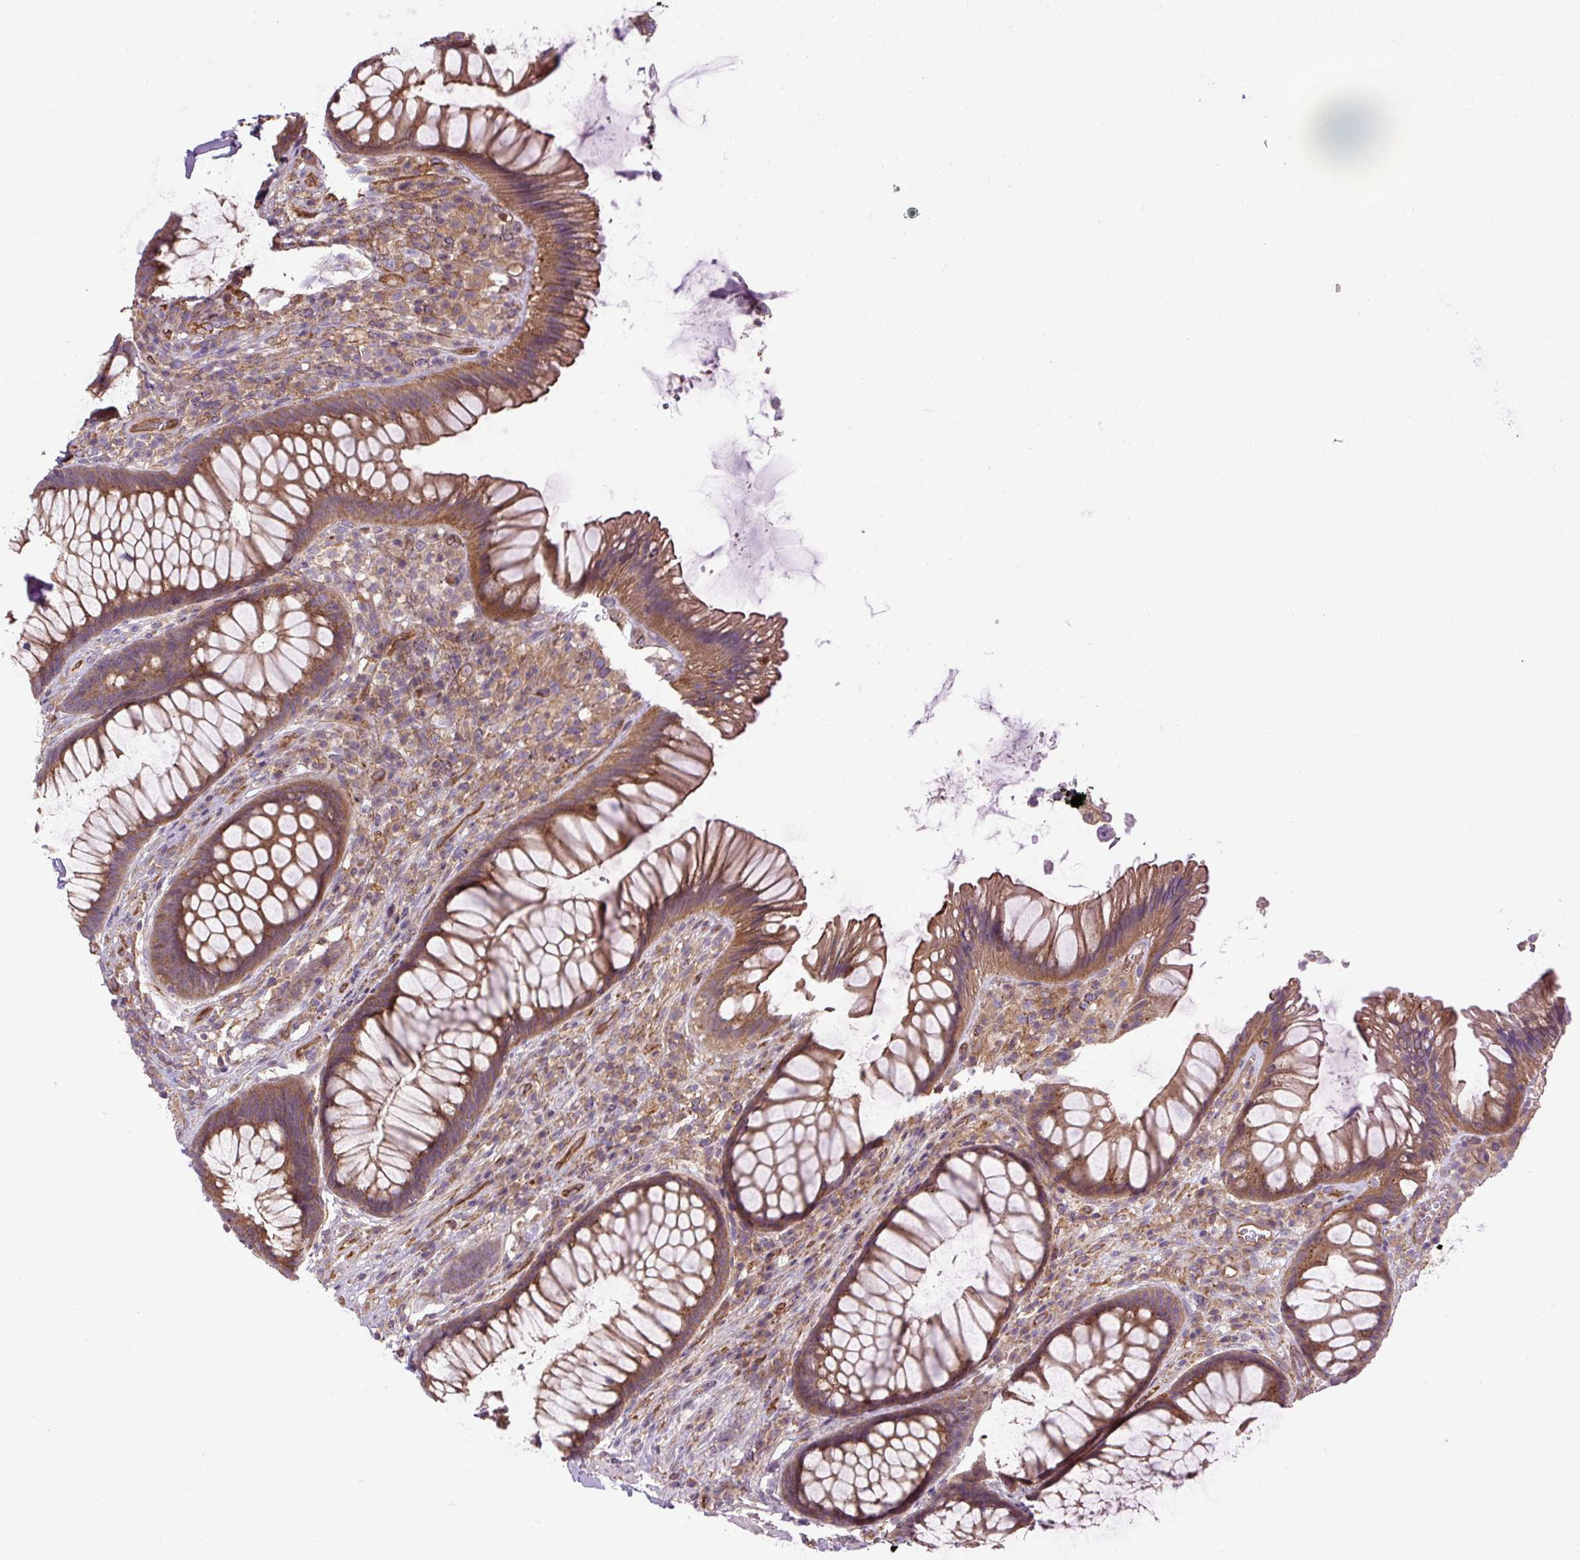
{"staining": {"intensity": "moderate", "quantity": ">75%", "location": "cytoplasmic/membranous"}, "tissue": "rectum", "cell_type": "Glandular cells", "image_type": "normal", "snomed": [{"axis": "morphology", "description": "Normal tissue, NOS"}, {"axis": "topography", "description": "Rectum"}], "caption": "The photomicrograph exhibits immunohistochemical staining of normal rectum. There is moderate cytoplasmic/membranous staining is identified in approximately >75% of glandular cells. (Stains: DAB in brown, nuclei in blue, Microscopy: brightfield microscopy at high magnification).", "gene": "CCDC93", "patient": {"sex": "male", "age": 53}}